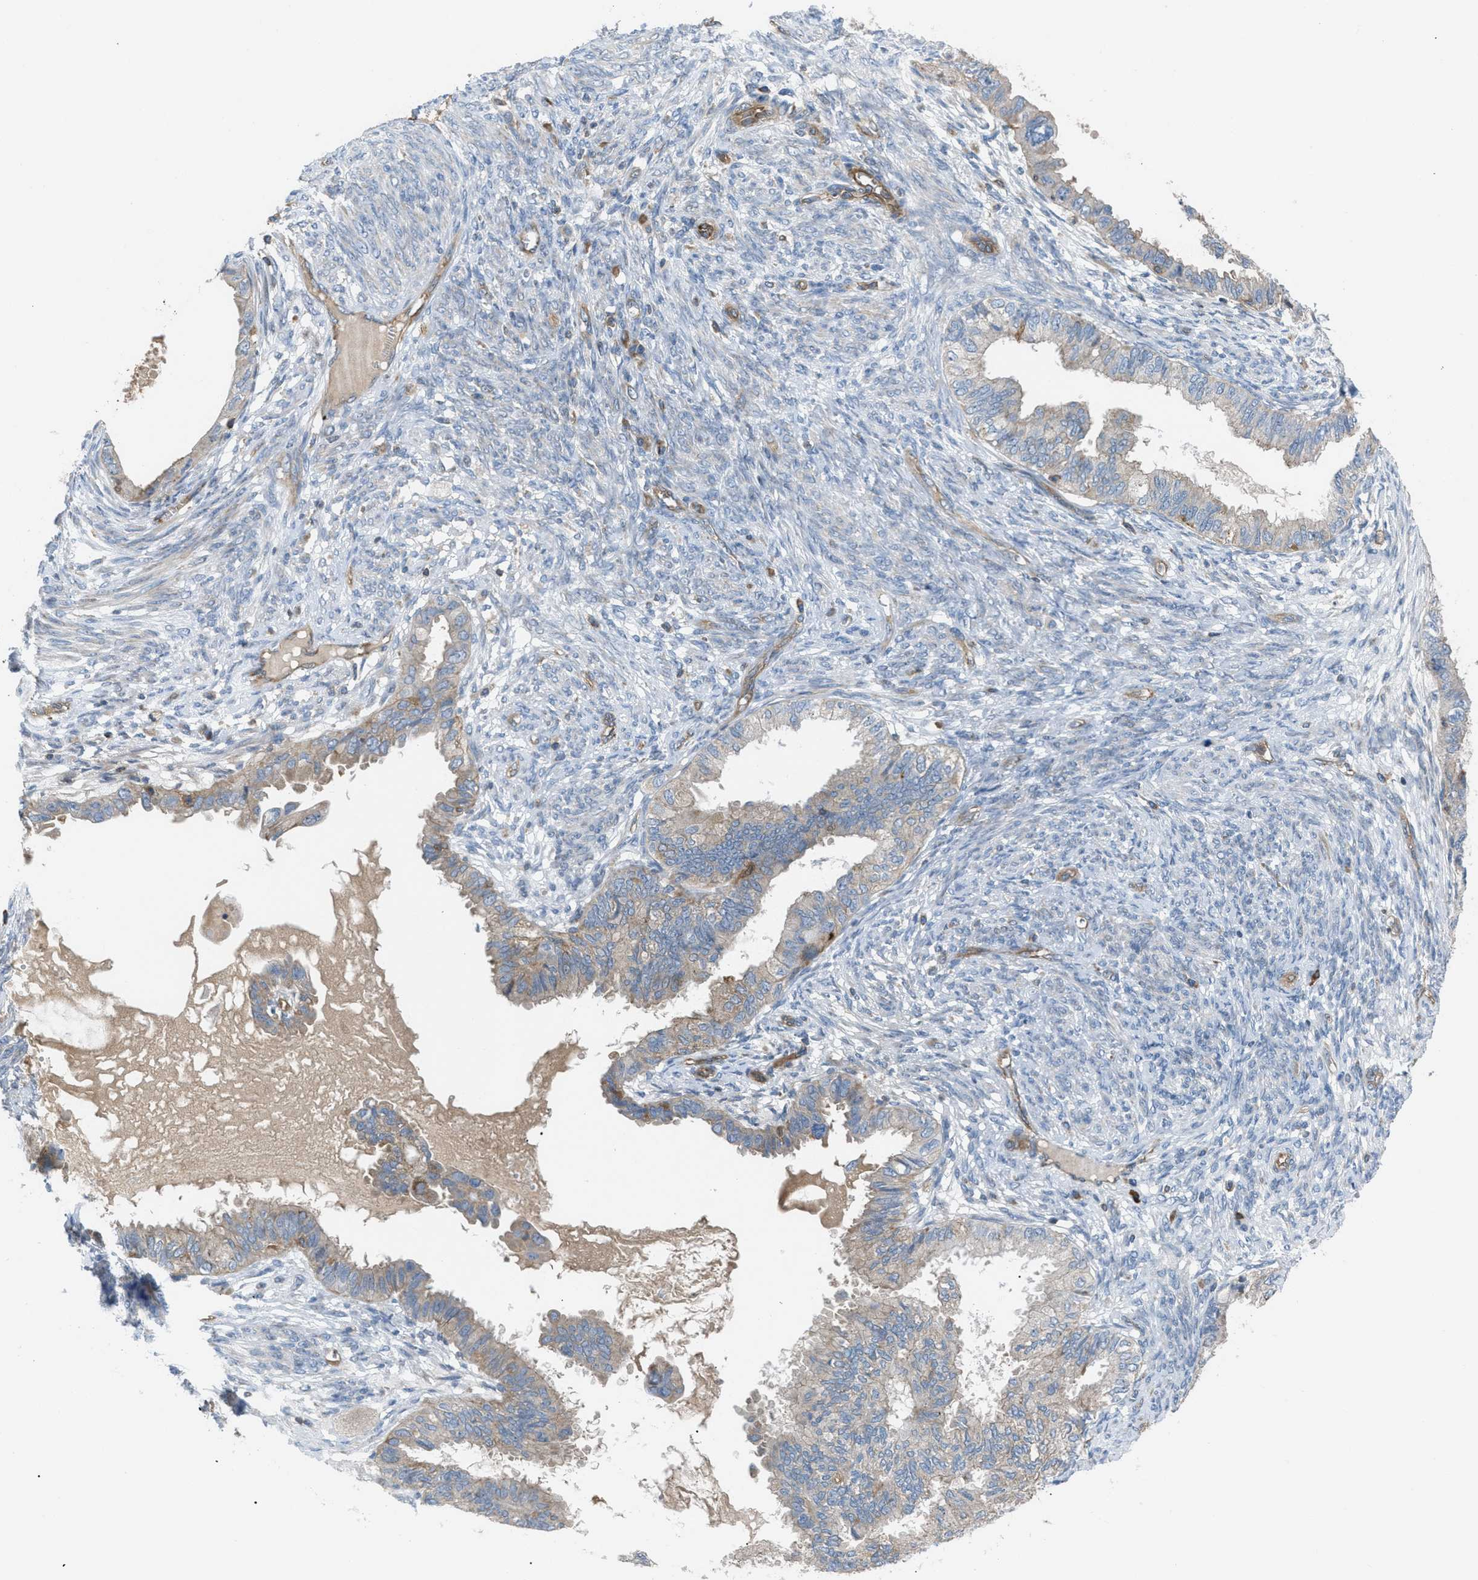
{"staining": {"intensity": "weak", "quantity": "<25%", "location": "cytoplasmic/membranous"}, "tissue": "cervical cancer", "cell_type": "Tumor cells", "image_type": "cancer", "snomed": [{"axis": "morphology", "description": "Normal tissue, NOS"}, {"axis": "morphology", "description": "Adenocarcinoma, NOS"}, {"axis": "topography", "description": "Cervix"}, {"axis": "topography", "description": "Endometrium"}], "caption": "Human cervical adenocarcinoma stained for a protein using IHC shows no staining in tumor cells.", "gene": "ATP2A3", "patient": {"sex": "female", "age": 86}}